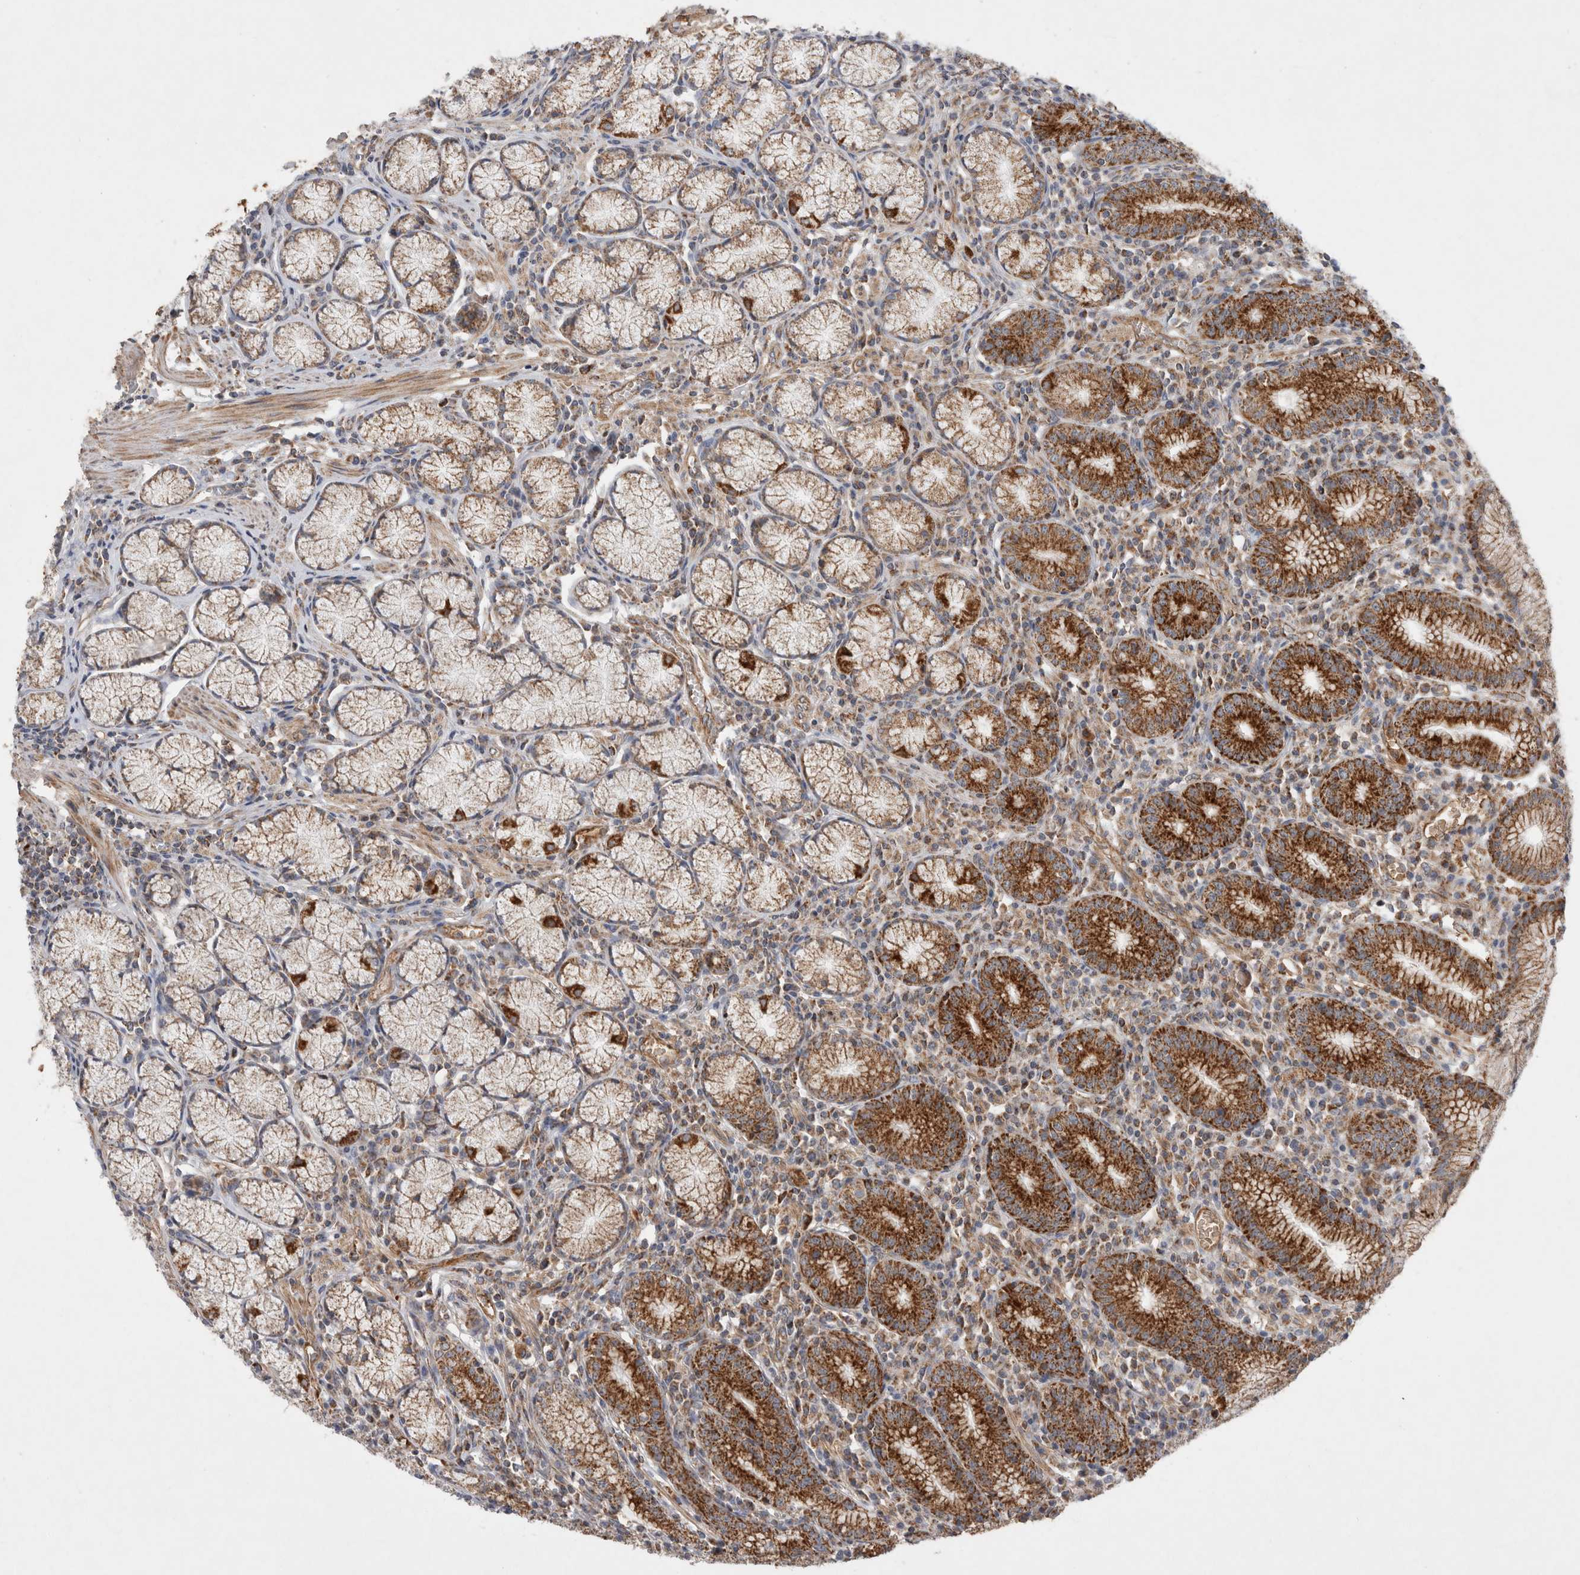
{"staining": {"intensity": "strong", "quantity": "25%-75%", "location": "cytoplasmic/membranous"}, "tissue": "stomach", "cell_type": "Glandular cells", "image_type": "normal", "snomed": [{"axis": "morphology", "description": "Normal tissue, NOS"}, {"axis": "topography", "description": "Stomach"}], "caption": "The photomicrograph shows staining of benign stomach, revealing strong cytoplasmic/membranous protein positivity (brown color) within glandular cells.", "gene": "MRPS28", "patient": {"sex": "male", "age": 55}}